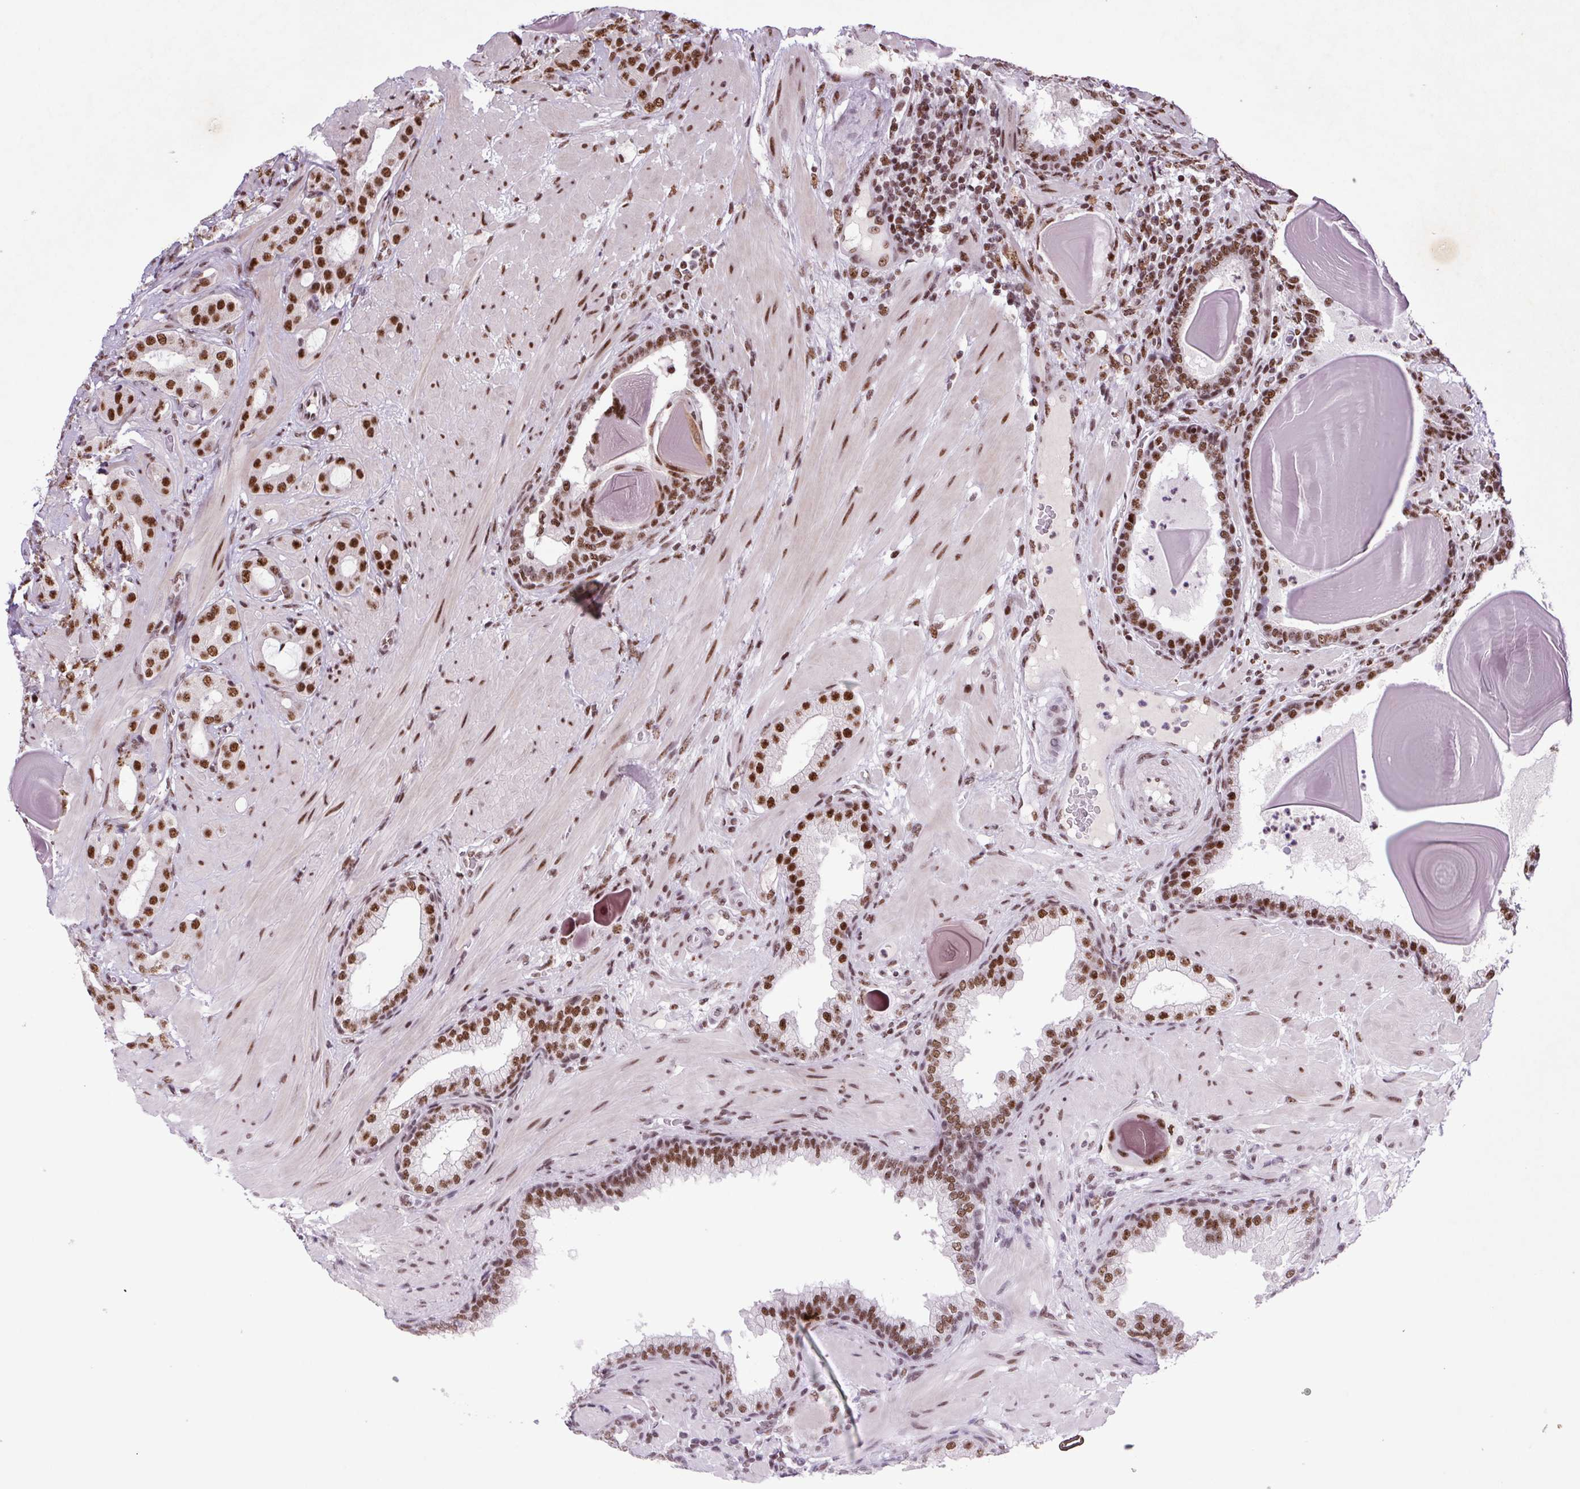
{"staining": {"intensity": "strong", "quantity": ">75%", "location": "nuclear"}, "tissue": "prostate cancer", "cell_type": "Tumor cells", "image_type": "cancer", "snomed": [{"axis": "morphology", "description": "Adenocarcinoma, Low grade"}, {"axis": "topography", "description": "Prostate"}], "caption": "Immunohistochemical staining of adenocarcinoma (low-grade) (prostate) reveals high levels of strong nuclear protein staining in about >75% of tumor cells.", "gene": "LDLRAD4", "patient": {"sex": "male", "age": 57}}